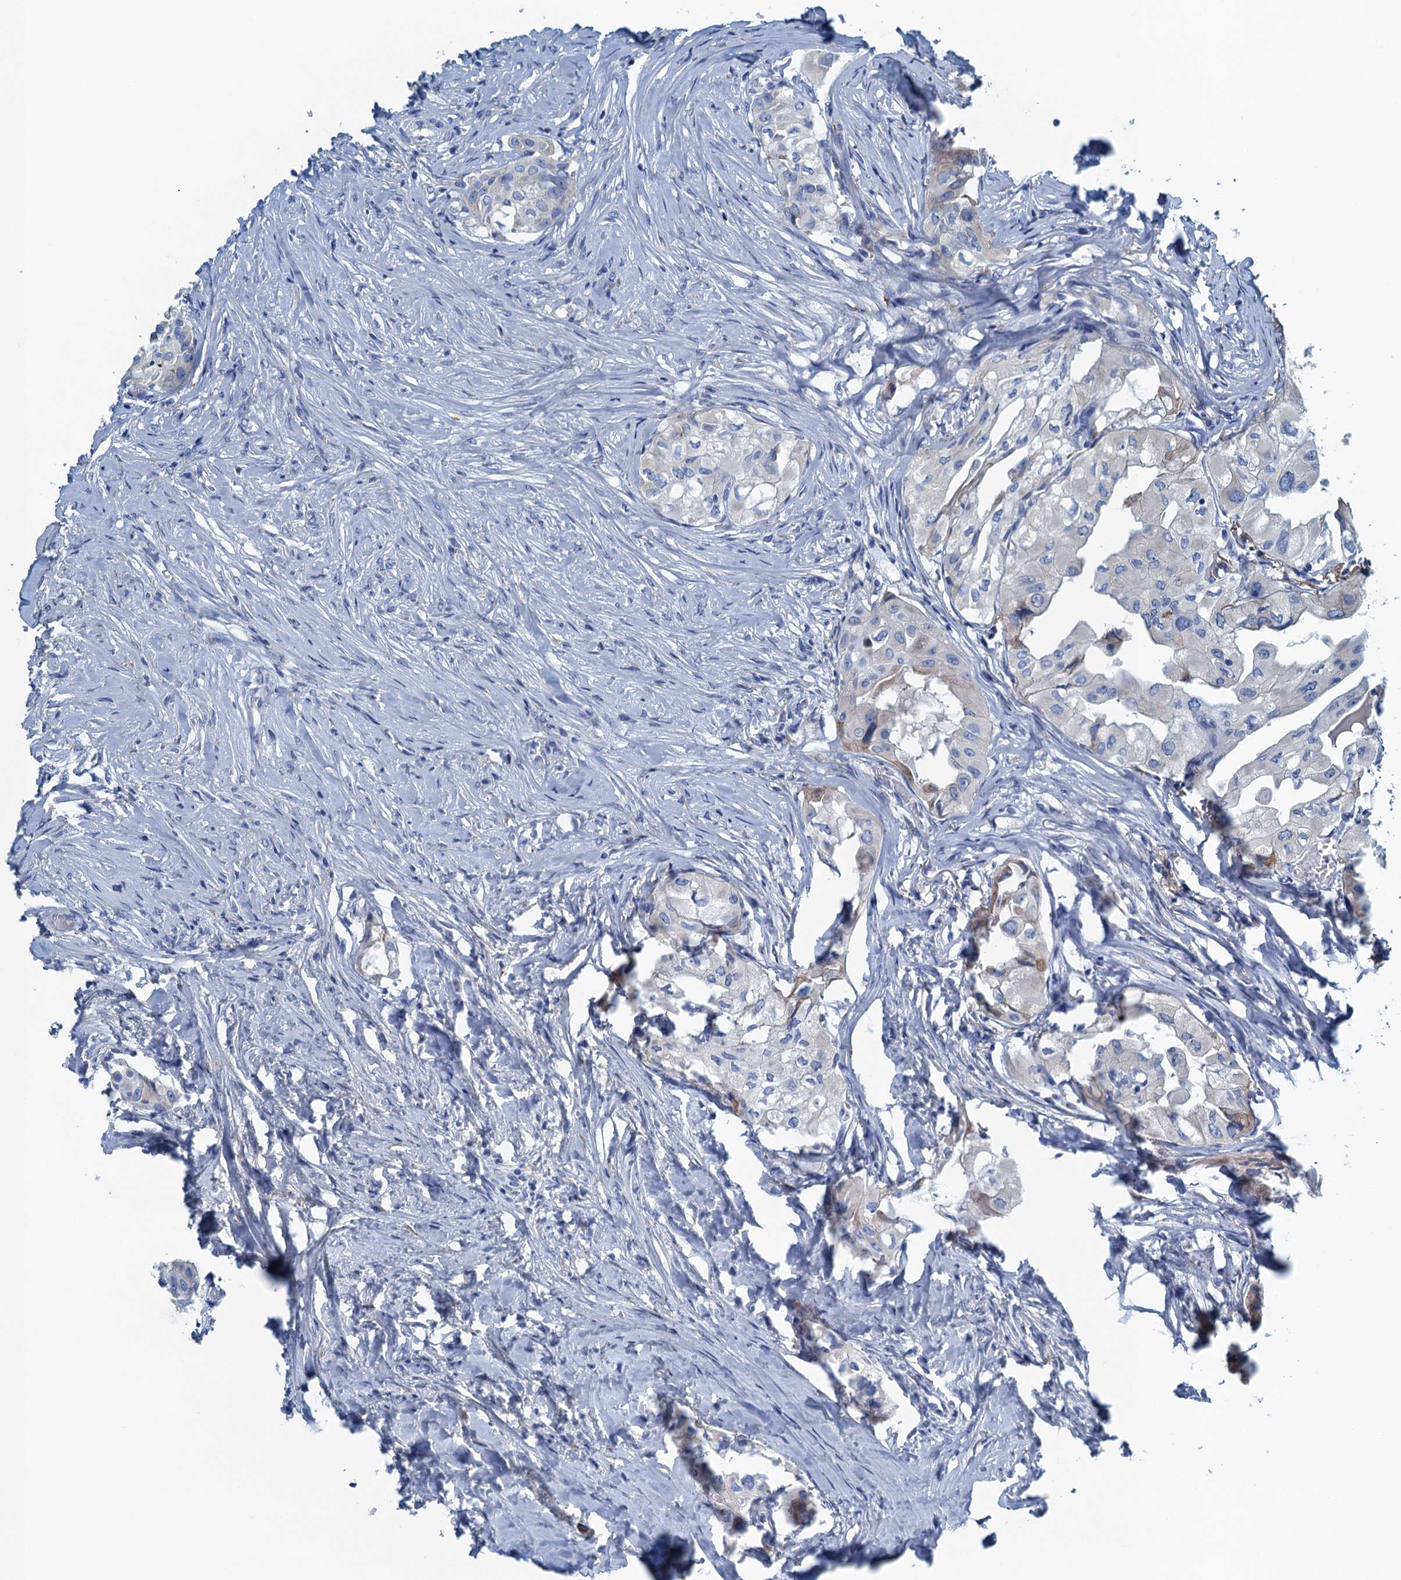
{"staining": {"intensity": "negative", "quantity": "none", "location": "none"}, "tissue": "thyroid cancer", "cell_type": "Tumor cells", "image_type": "cancer", "snomed": [{"axis": "morphology", "description": "Papillary adenocarcinoma, NOS"}, {"axis": "topography", "description": "Thyroid gland"}], "caption": "This photomicrograph is of thyroid cancer (papillary adenocarcinoma) stained with immunohistochemistry (IHC) to label a protein in brown with the nuclei are counter-stained blue. There is no expression in tumor cells.", "gene": "C10orf88", "patient": {"sex": "female", "age": 59}}